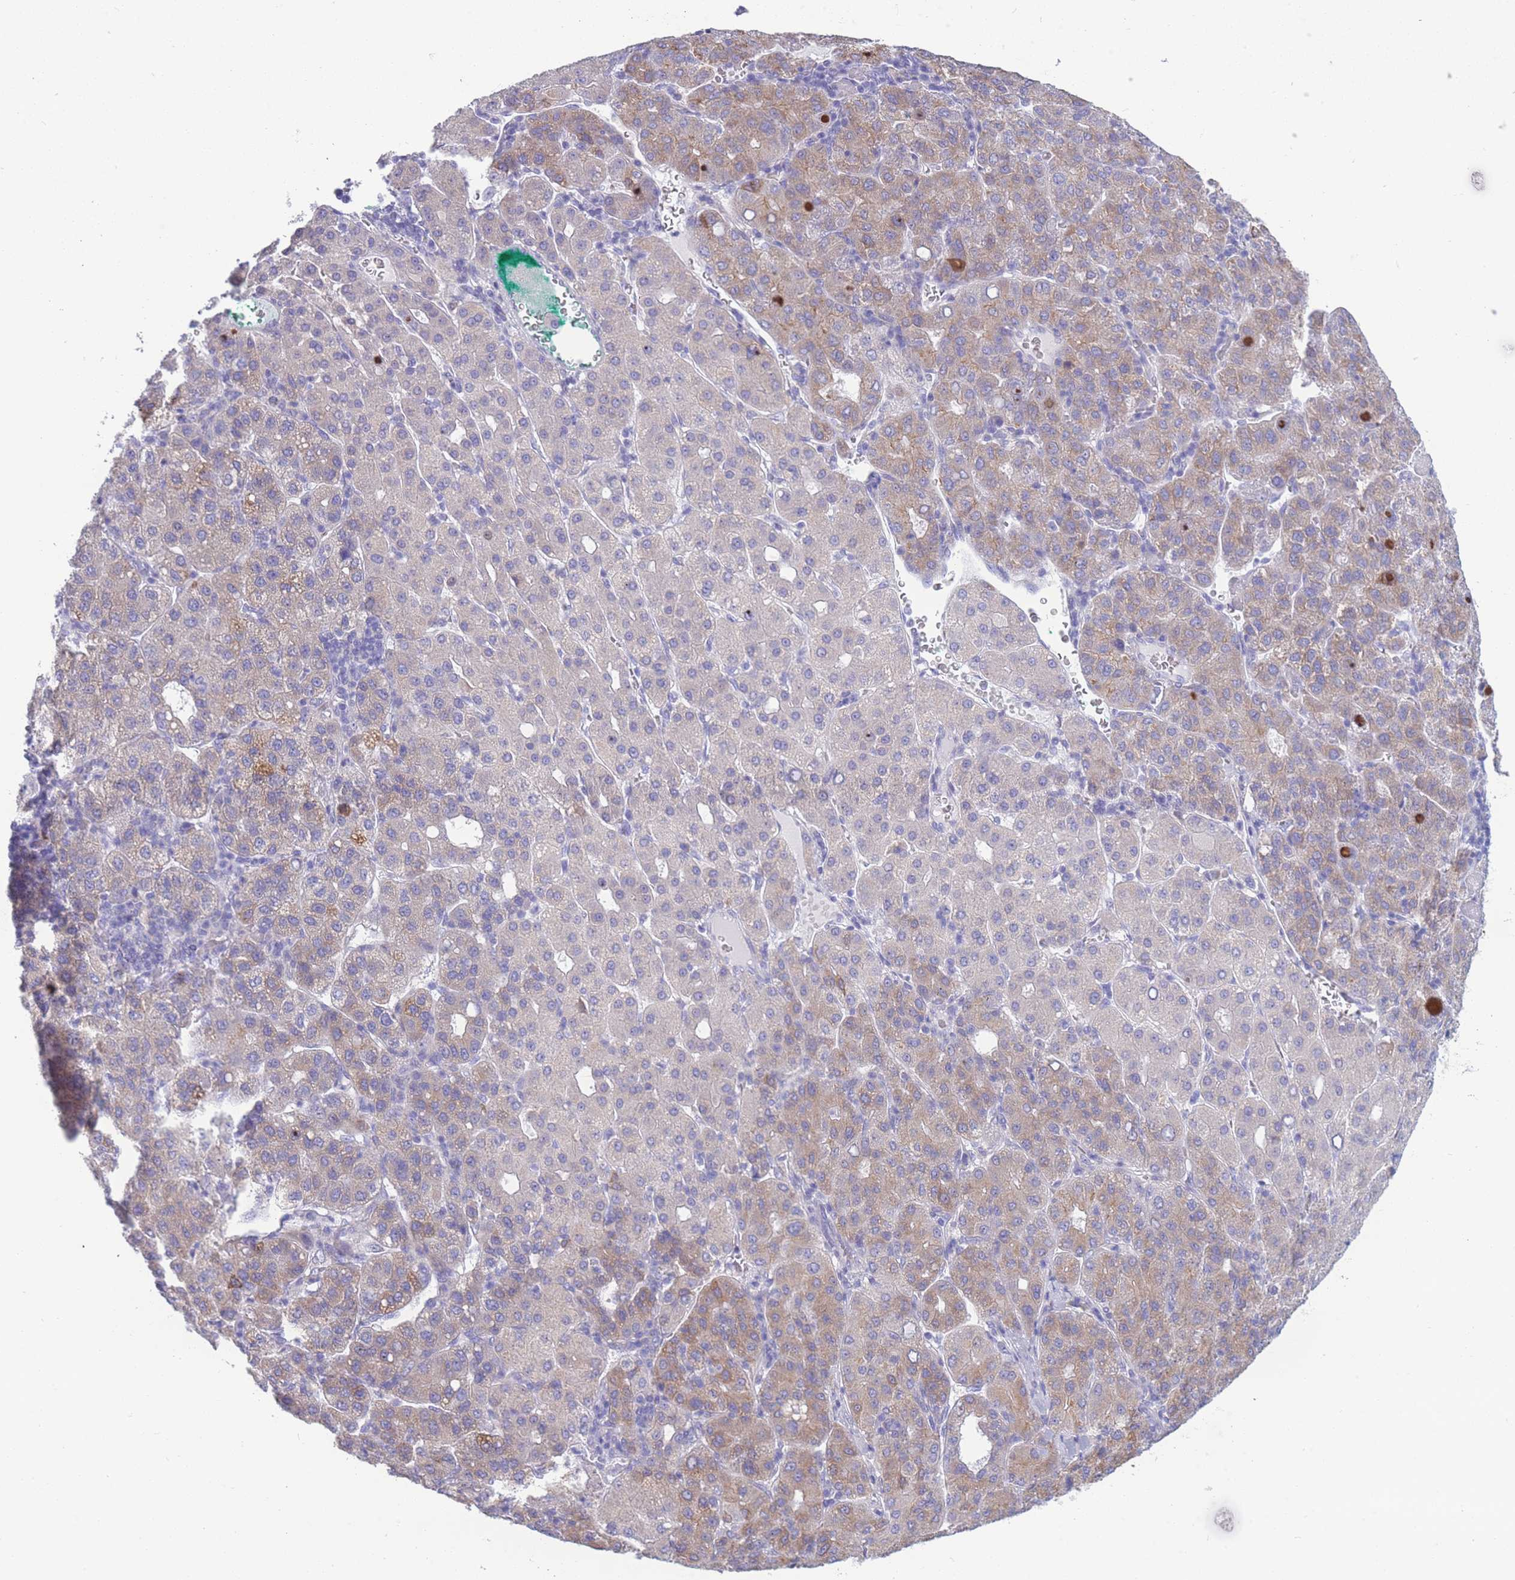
{"staining": {"intensity": "weak", "quantity": "25%-75%", "location": "cytoplasmic/membranous"}, "tissue": "liver cancer", "cell_type": "Tumor cells", "image_type": "cancer", "snomed": [{"axis": "morphology", "description": "Carcinoma, Hepatocellular, NOS"}, {"axis": "topography", "description": "Liver"}], "caption": "Immunohistochemical staining of human hepatocellular carcinoma (liver) displays weak cytoplasmic/membranous protein positivity in approximately 25%-75% of tumor cells. (Brightfield microscopy of DAB IHC at high magnification).", "gene": "XKR8", "patient": {"sex": "male", "age": 65}}